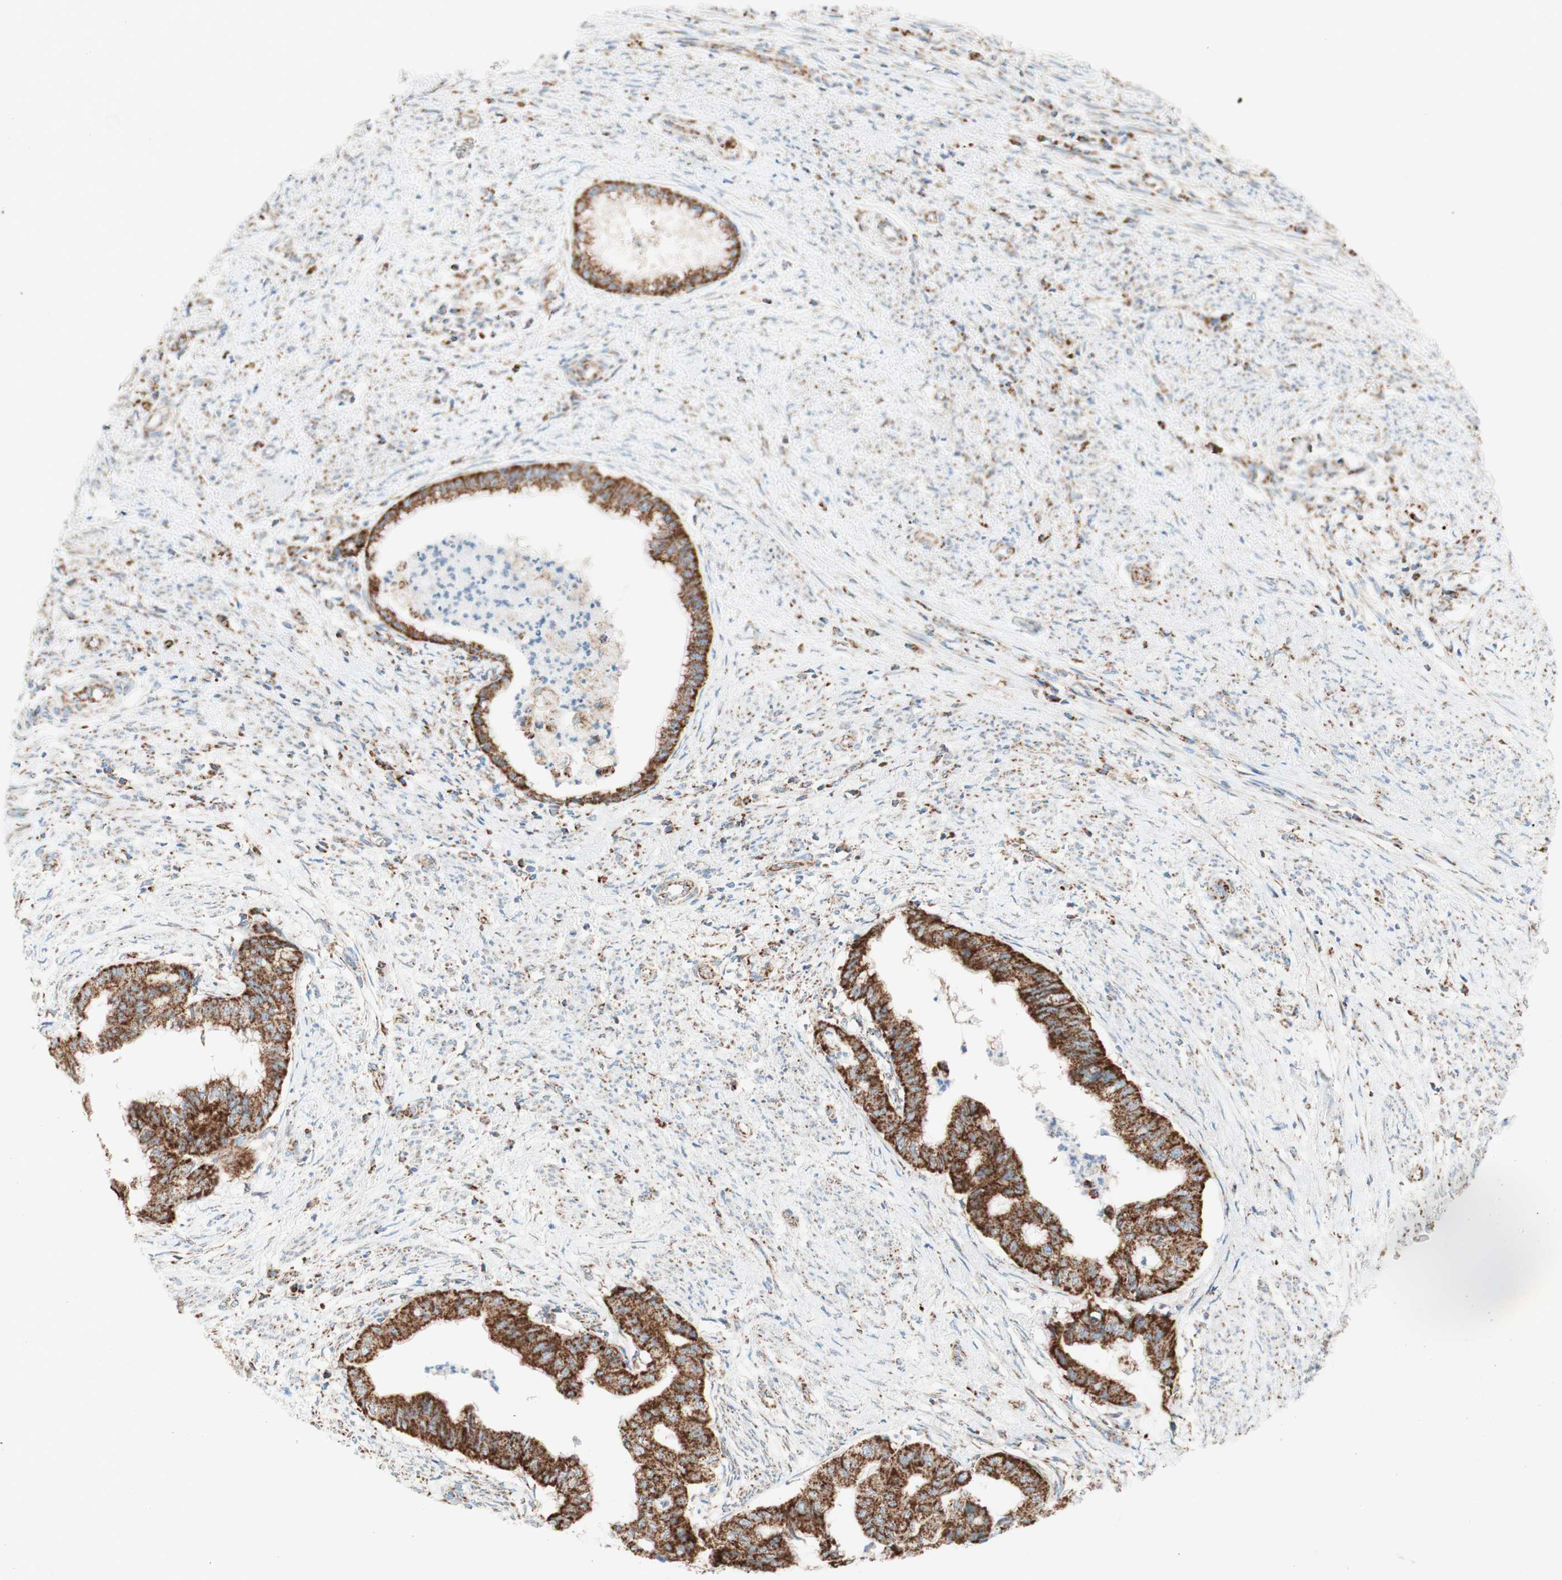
{"staining": {"intensity": "strong", "quantity": ">75%", "location": "cytoplasmic/membranous"}, "tissue": "endometrial cancer", "cell_type": "Tumor cells", "image_type": "cancer", "snomed": [{"axis": "morphology", "description": "Necrosis, NOS"}, {"axis": "morphology", "description": "Adenocarcinoma, NOS"}, {"axis": "topography", "description": "Endometrium"}], "caption": "A histopathology image of human endometrial adenocarcinoma stained for a protein shows strong cytoplasmic/membranous brown staining in tumor cells.", "gene": "TOMM20", "patient": {"sex": "female", "age": 79}}